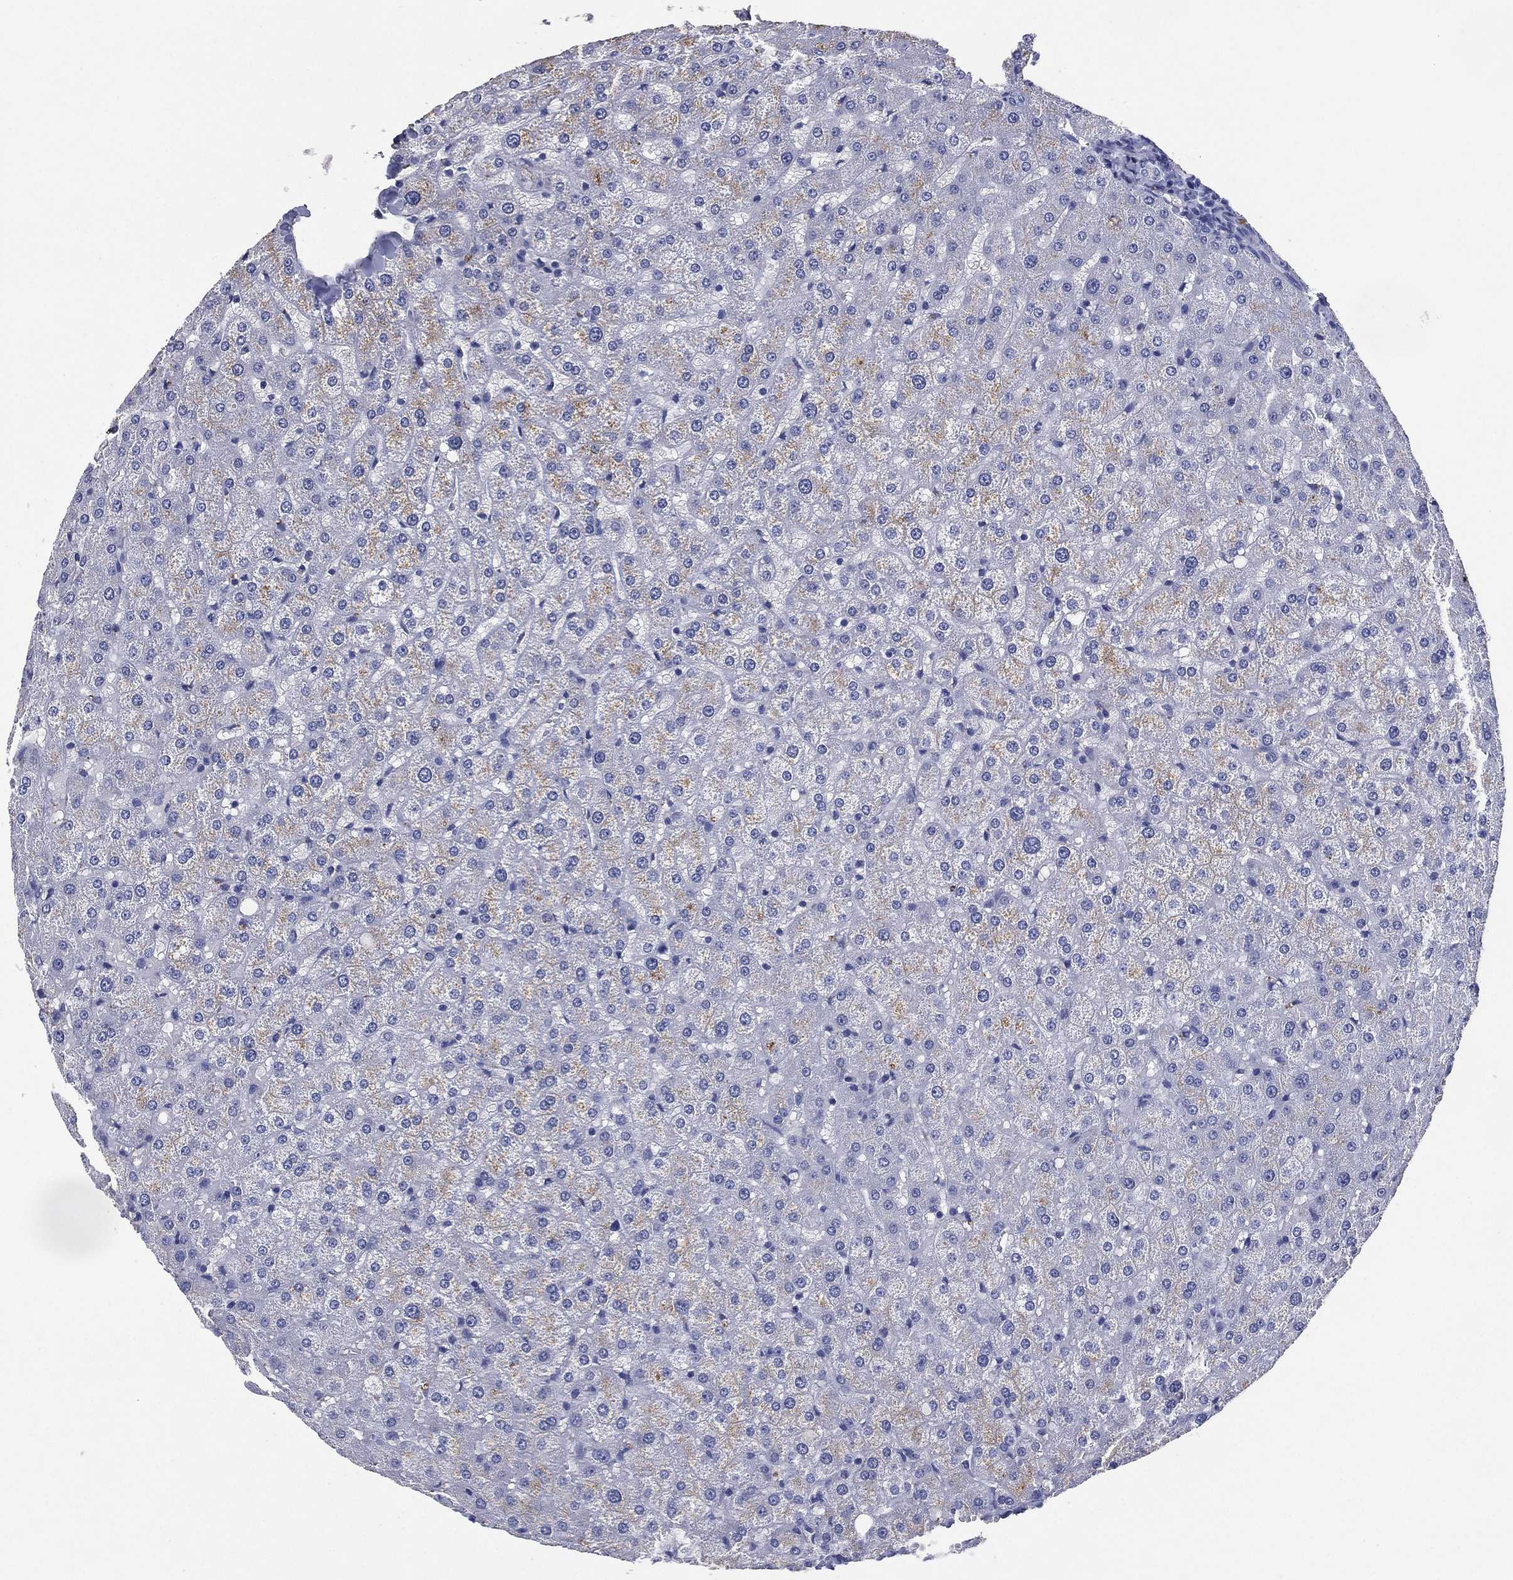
{"staining": {"intensity": "negative", "quantity": "none", "location": "none"}, "tissue": "liver", "cell_type": "Cholangiocytes", "image_type": "normal", "snomed": [{"axis": "morphology", "description": "Normal tissue, NOS"}, {"axis": "topography", "description": "Liver"}], "caption": "A micrograph of liver stained for a protein displays no brown staining in cholangiocytes. The staining is performed using DAB (3,3'-diaminobenzidine) brown chromogen with nuclei counter-stained in using hematoxylin.", "gene": "FSCN2", "patient": {"sex": "female", "age": 50}}